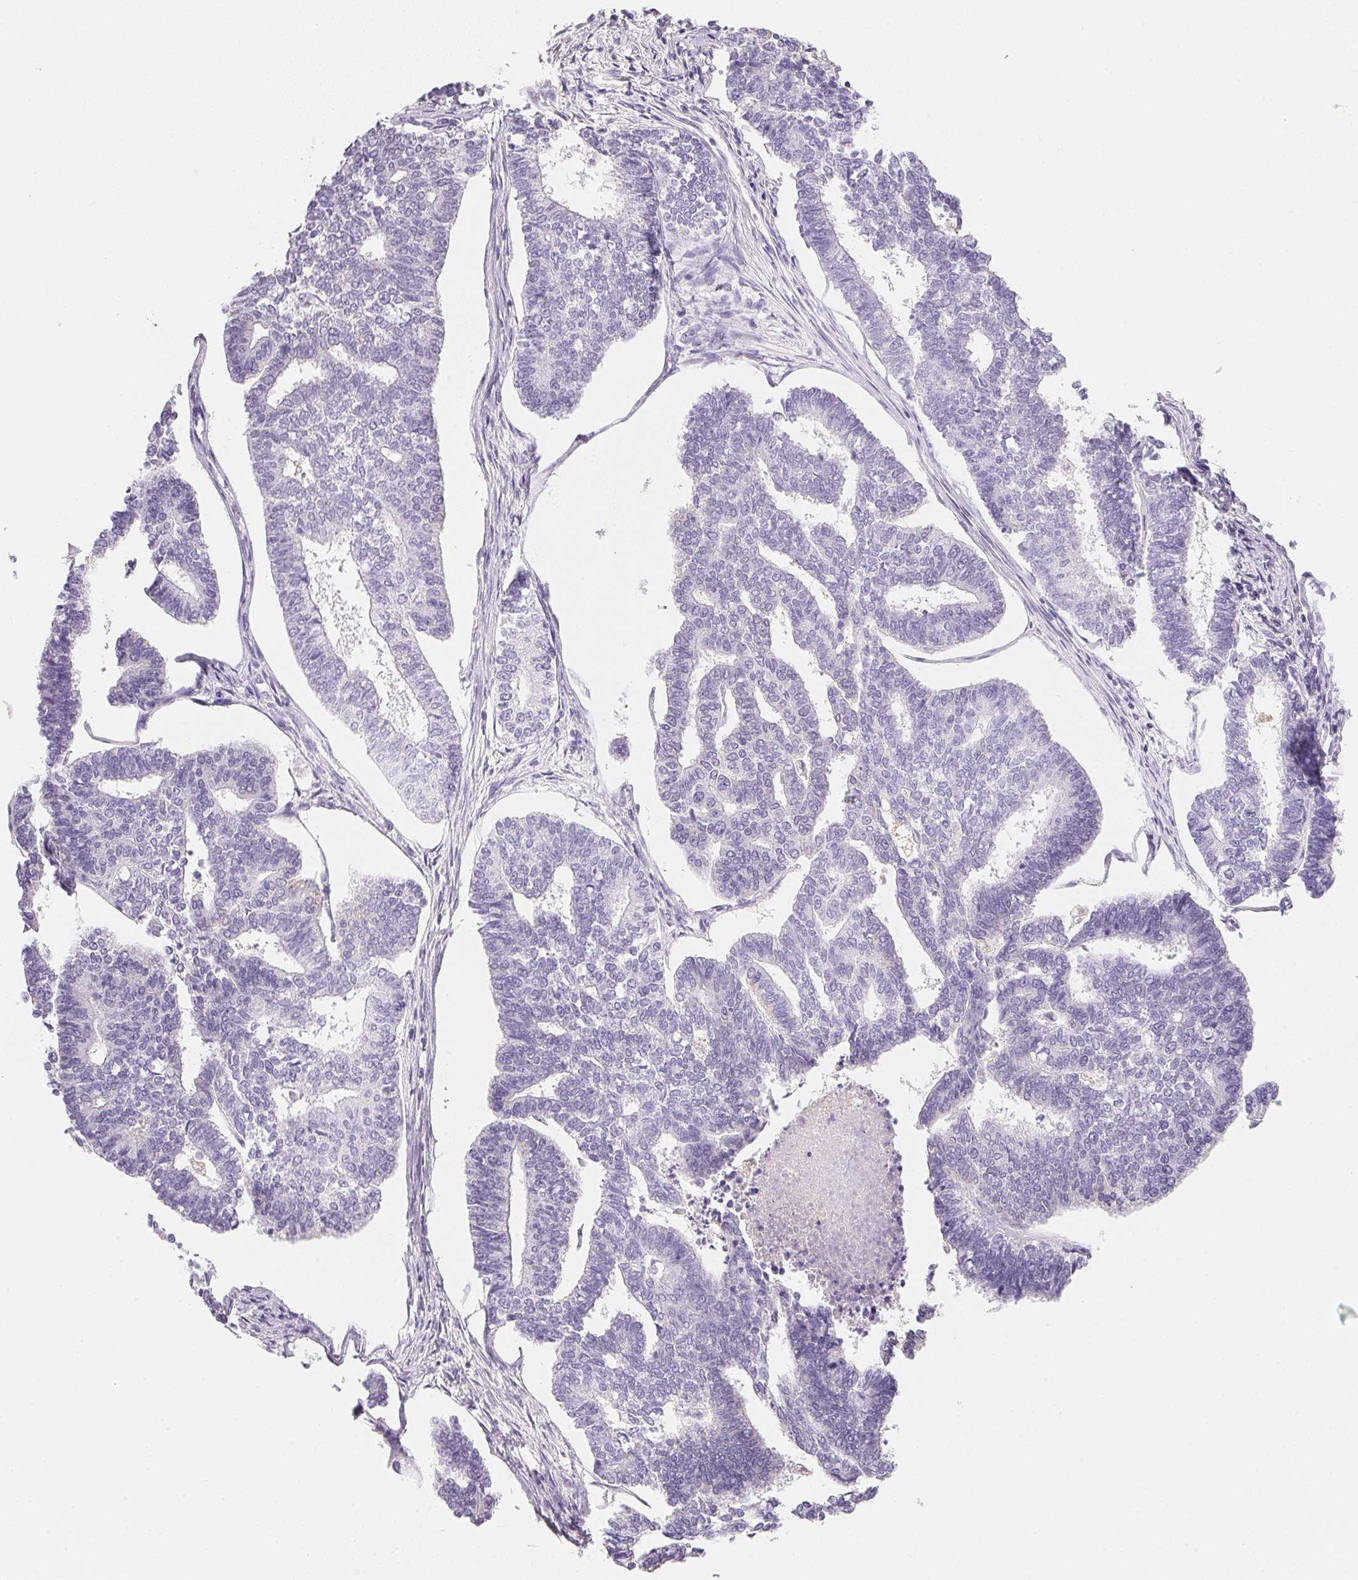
{"staining": {"intensity": "negative", "quantity": "none", "location": "none"}, "tissue": "endometrial cancer", "cell_type": "Tumor cells", "image_type": "cancer", "snomed": [{"axis": "morphology", "description": "Adenocarcinoma, NOS"}, {"axis": "topography", "description": "Endometrium"}], "caption": "Protein analysis of endometrial adenocarcinoma exhibits no significant staining in tumor cells. The staining is performed using DAB brown chromogen with nuclei counter-stained in using hematoxylin.", "gene": "ACP3", "patient": {"sex": "female", "age": 70}}